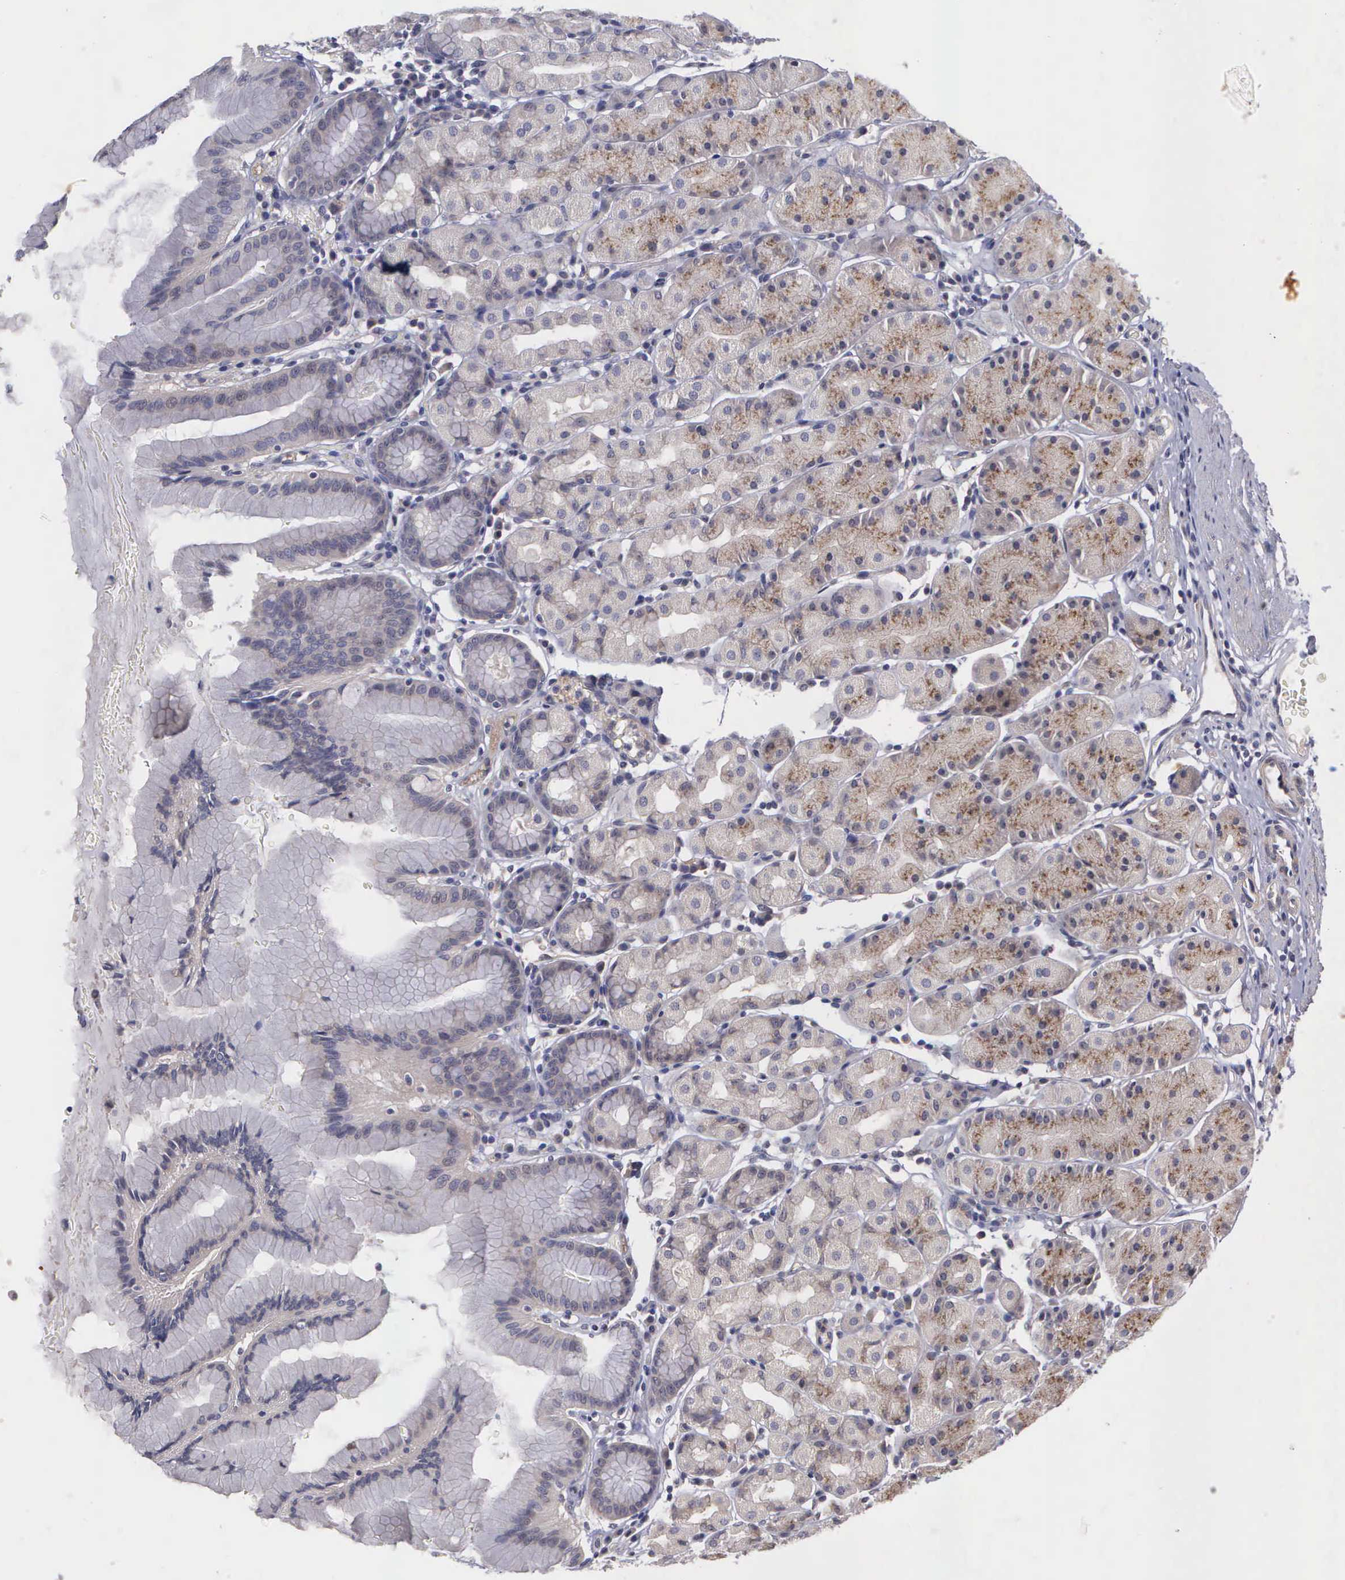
{"staining": {"intensity": "moderate", "quantity": "<25%", "location": "cytoplasmic/membranous"}, "tissue": "stomach", "cell_type": "Glandular cells", "image_type": "normal", "snomed": [{"axis": "morphology", "description": "Normal tissue, NOS"}, {"axis": "topography", "description": "Stomach, lower"}], "caption": "Moderate cytoplasmic/membranous expression for a protein is seen in approximately <25% of glandular cells of benign stomach using immunohistochemistry (IHC).", "gene": "RTL10", "patient": {"sex": "male", "age": 56}}